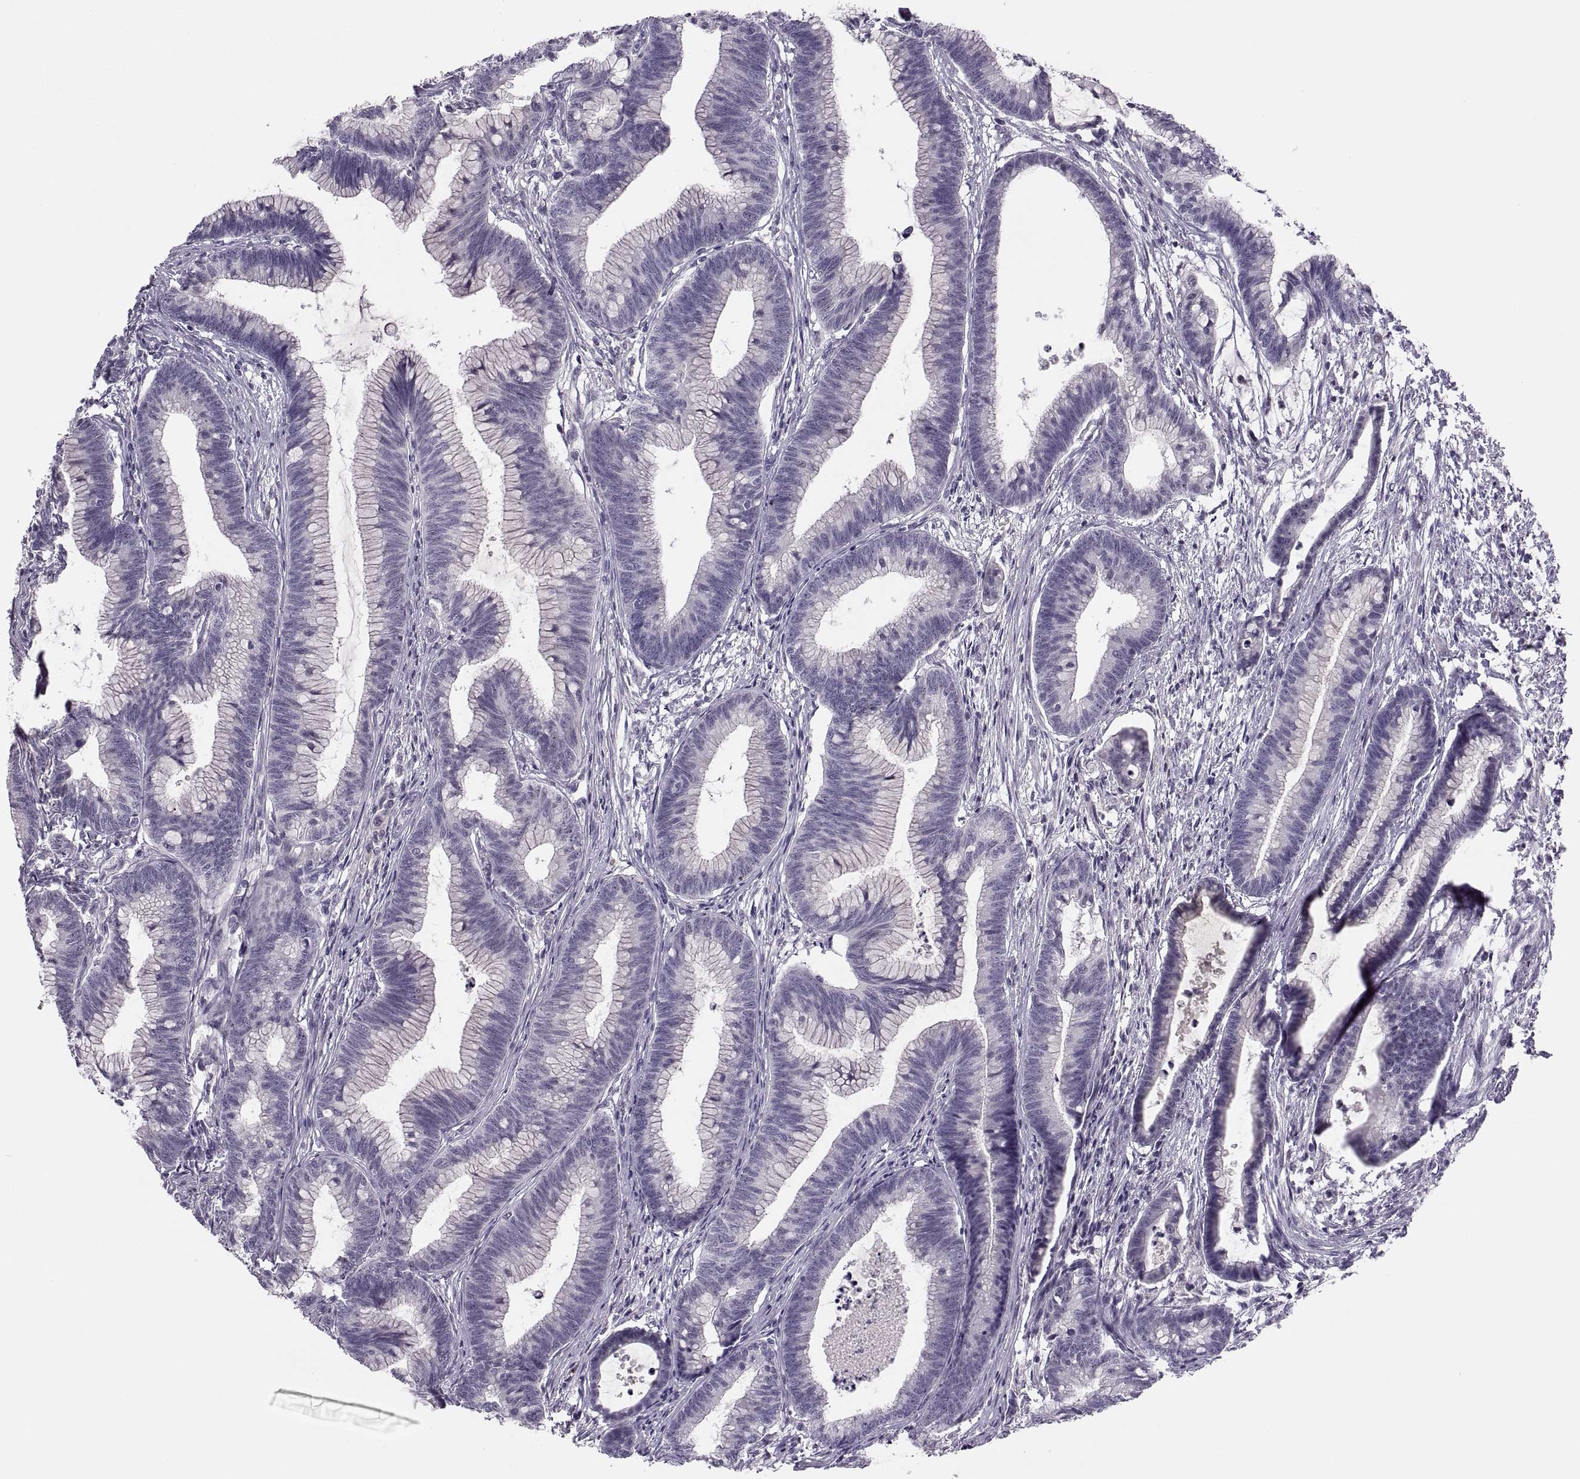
{"staining": {"intensity": "negative", "quantity": "none", "location": "none"}, "tissue": "colorectal cancer", "cell_type": "Tumor cells", "image_type": "cancer", "snomed": [{"axis": "morphology", "description": "Adenocarcinoma, NOS"}, {"axis": "topography", "description": "Colon"}], "caption": "A photomicrograph of human colorectal cancer (adenocarcinoma) is negative for staining in tumor cells. (Brightfield microscopy of DAB (3,3'-diaminobenzidine) immunohistochemistry at high magnification).", "gene": "CHCT1", "patient": {"sex": "female", "age": 78}}